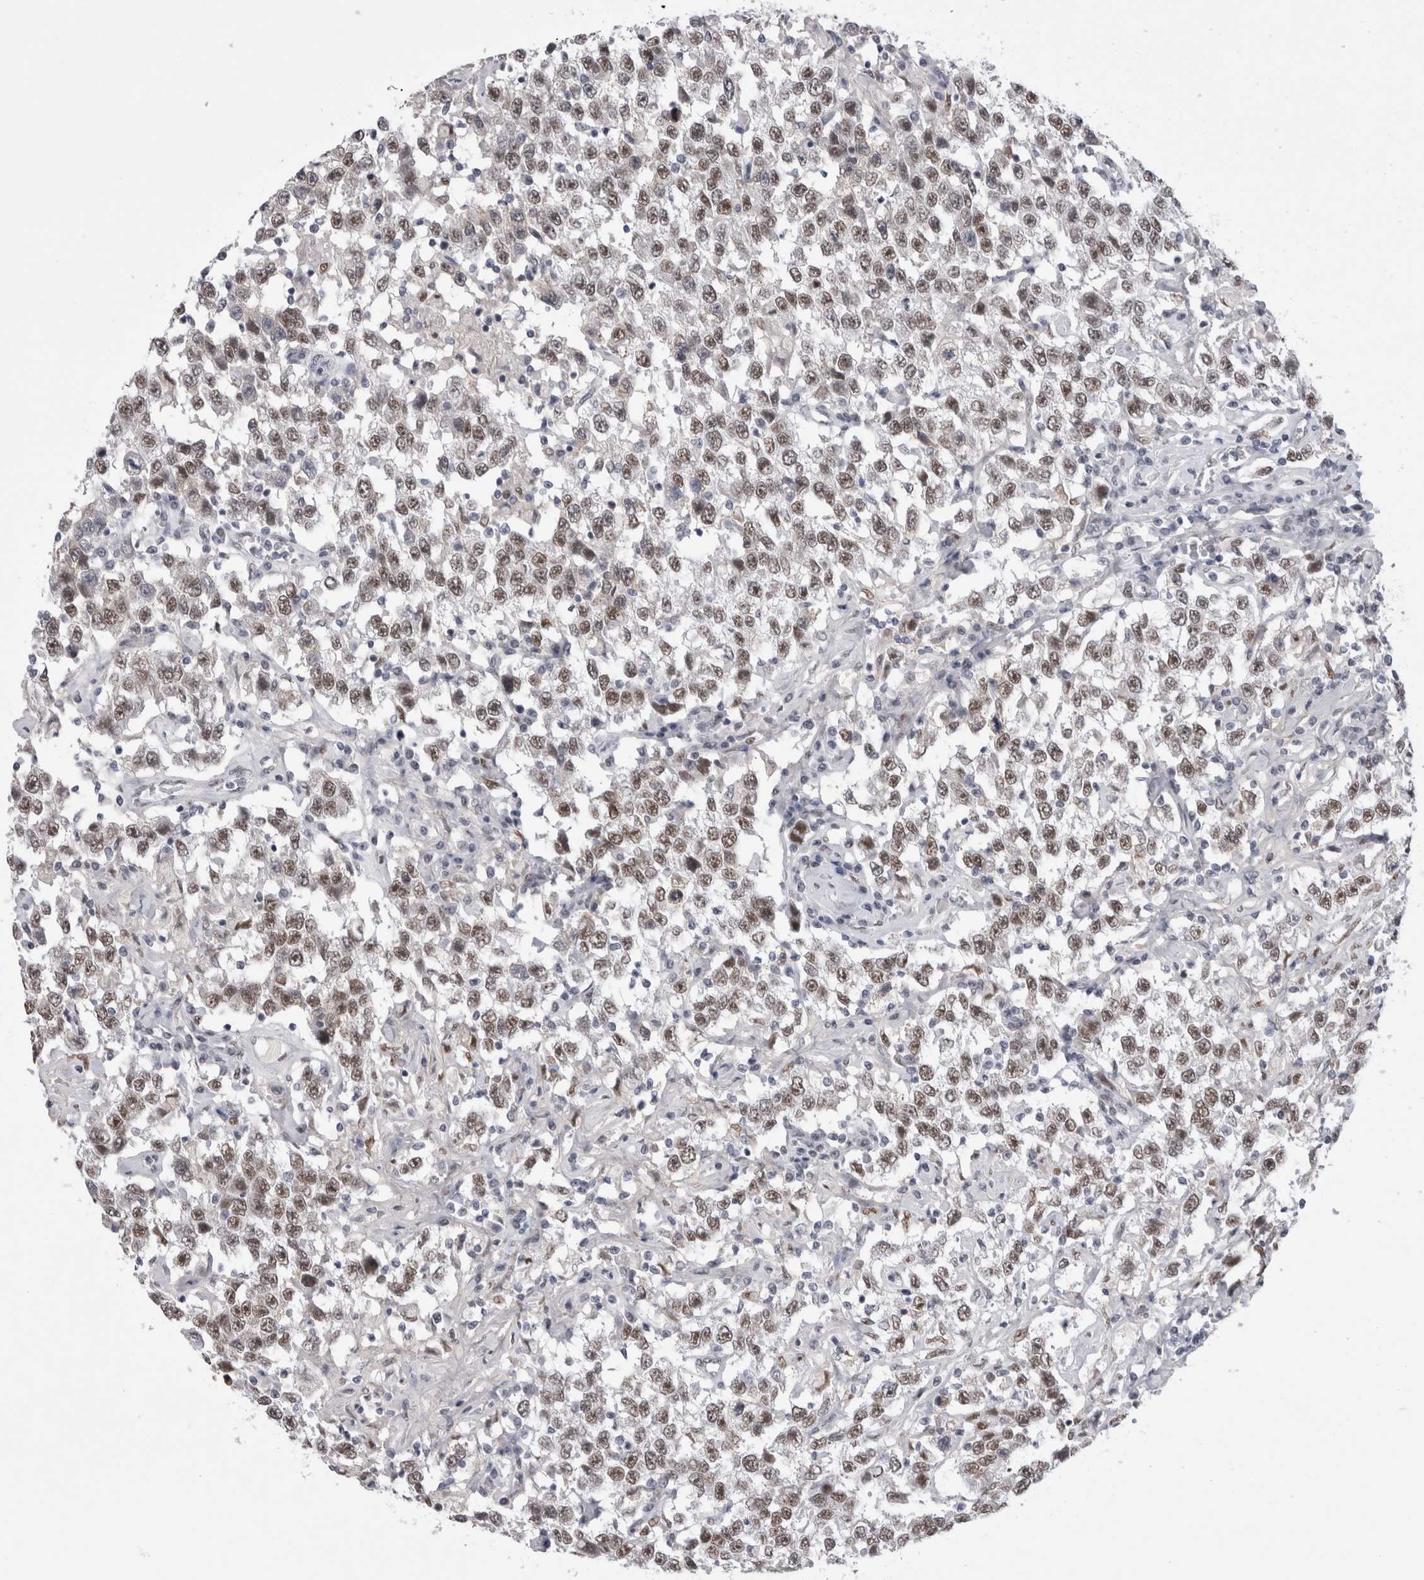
{"staining": {"intensity": "moderate", "quantity": ">75%", "location": "nuclear"}, "tissue": "testis cancer", "cell_type": "Tumor cells", "image_type": "cancer", "snomed": [{"axis": "morphology", "description": "Seminoma, NOS"}, {"axis": "topography", "description": "Testis"}], "caption": "Protein analysis of testis seminoma tissue reveals moderate nuclear positivity in about >75% of tumor cells.", "gene": "API5", "patient": {"sex": "male", "age": 41}}